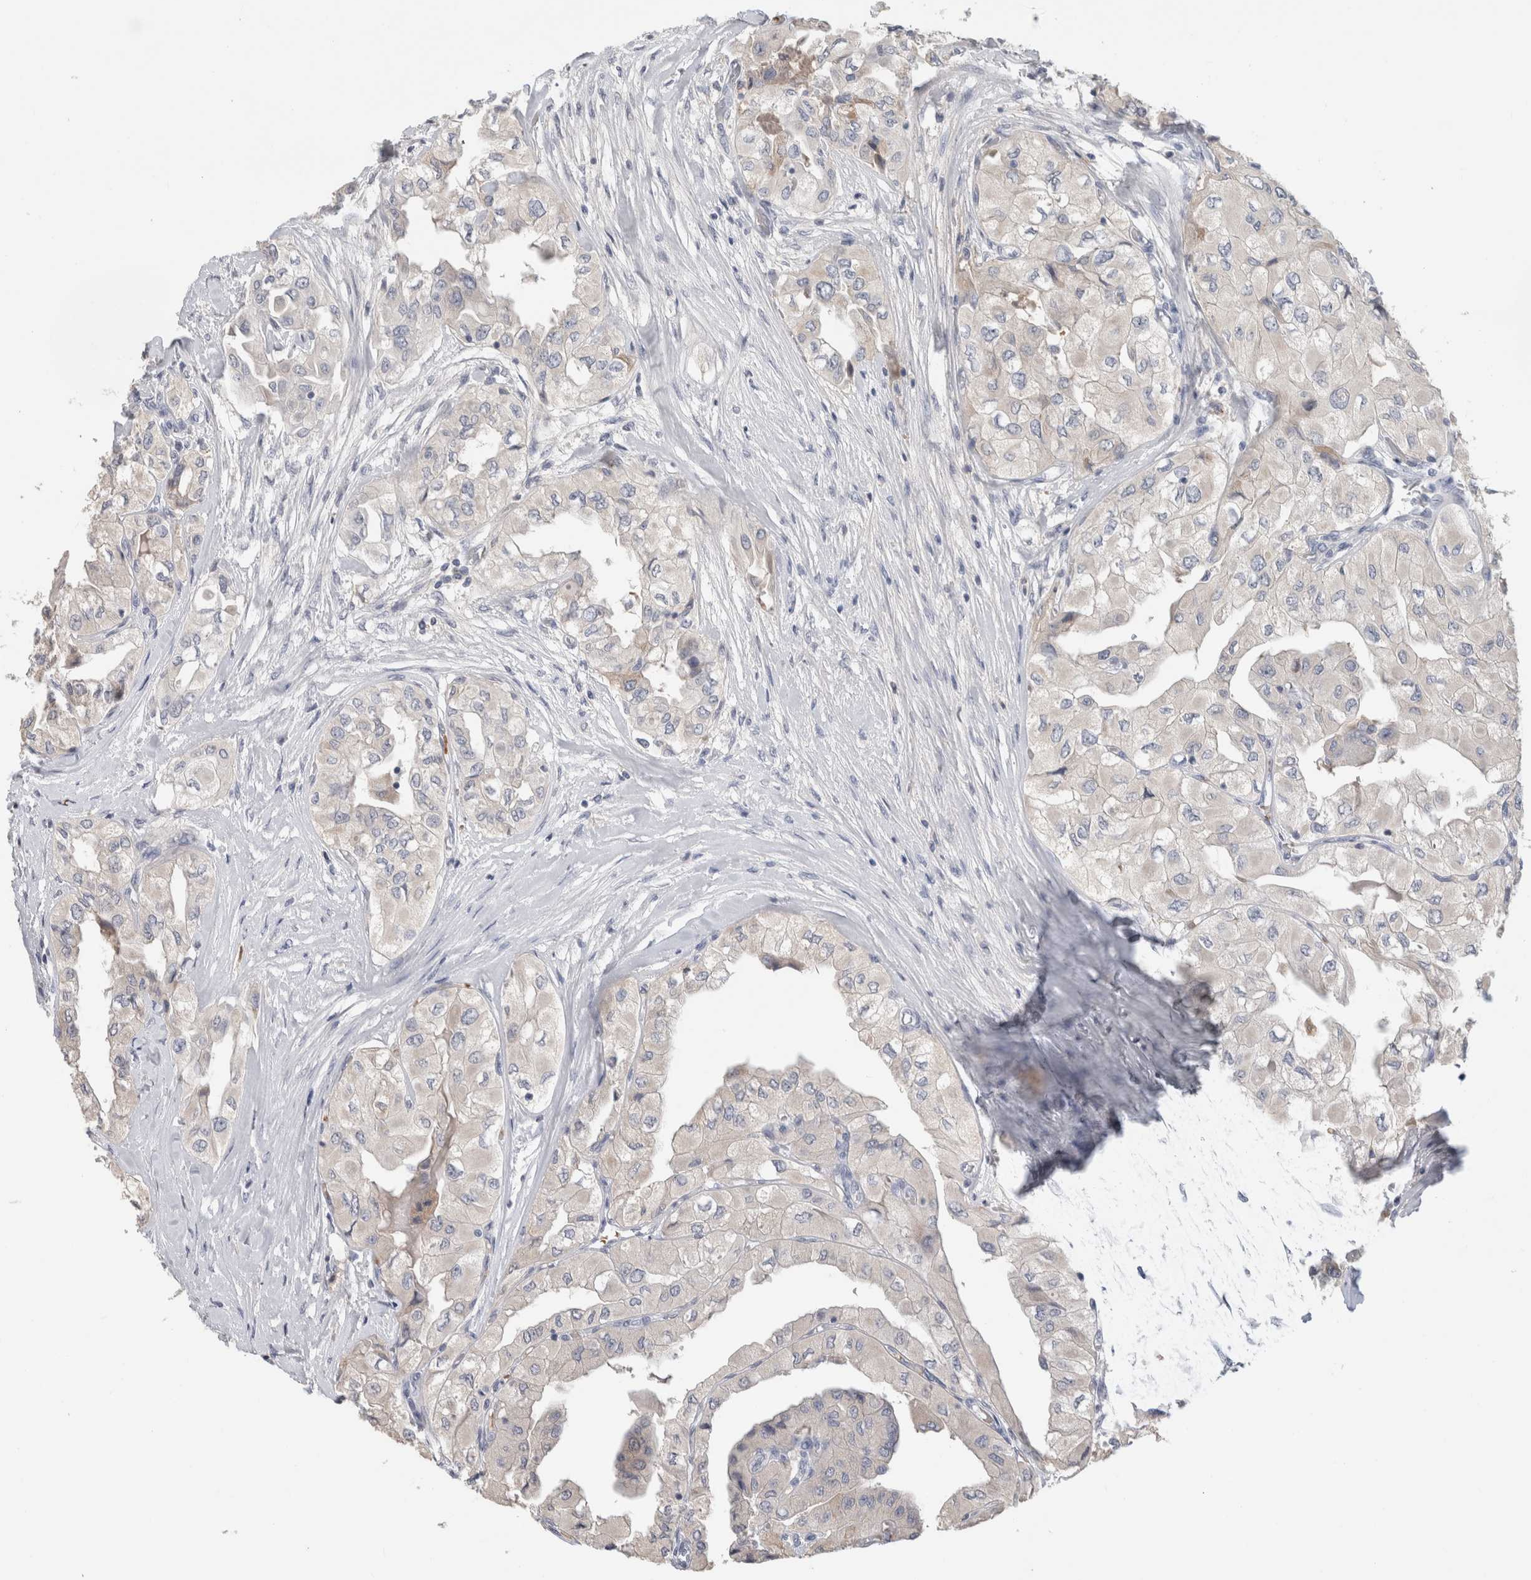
{"staining": {"intensity": "weak", "quantity": "25%-75%", "location": "cytoplasmic/membranous"}, "tissue": "thyroid cancer", "cell_type": "Tumor cells", "image_type": "cancer", "snomed": [{"axis": "morphology", "description": "Papillary adenocarcinoma, NOS"}, {"axis": "topography", "description": "Thyroid gland"}], "caption": "IHC (DAB) staining of thyroid papillary adenocarcinoma exhibits weak cytoplasmic/membranous protein staining in about 25%-75% of tumor cells.", "gene": "SCGB1A1", "patient": {"sex": "female", "age": 59}}